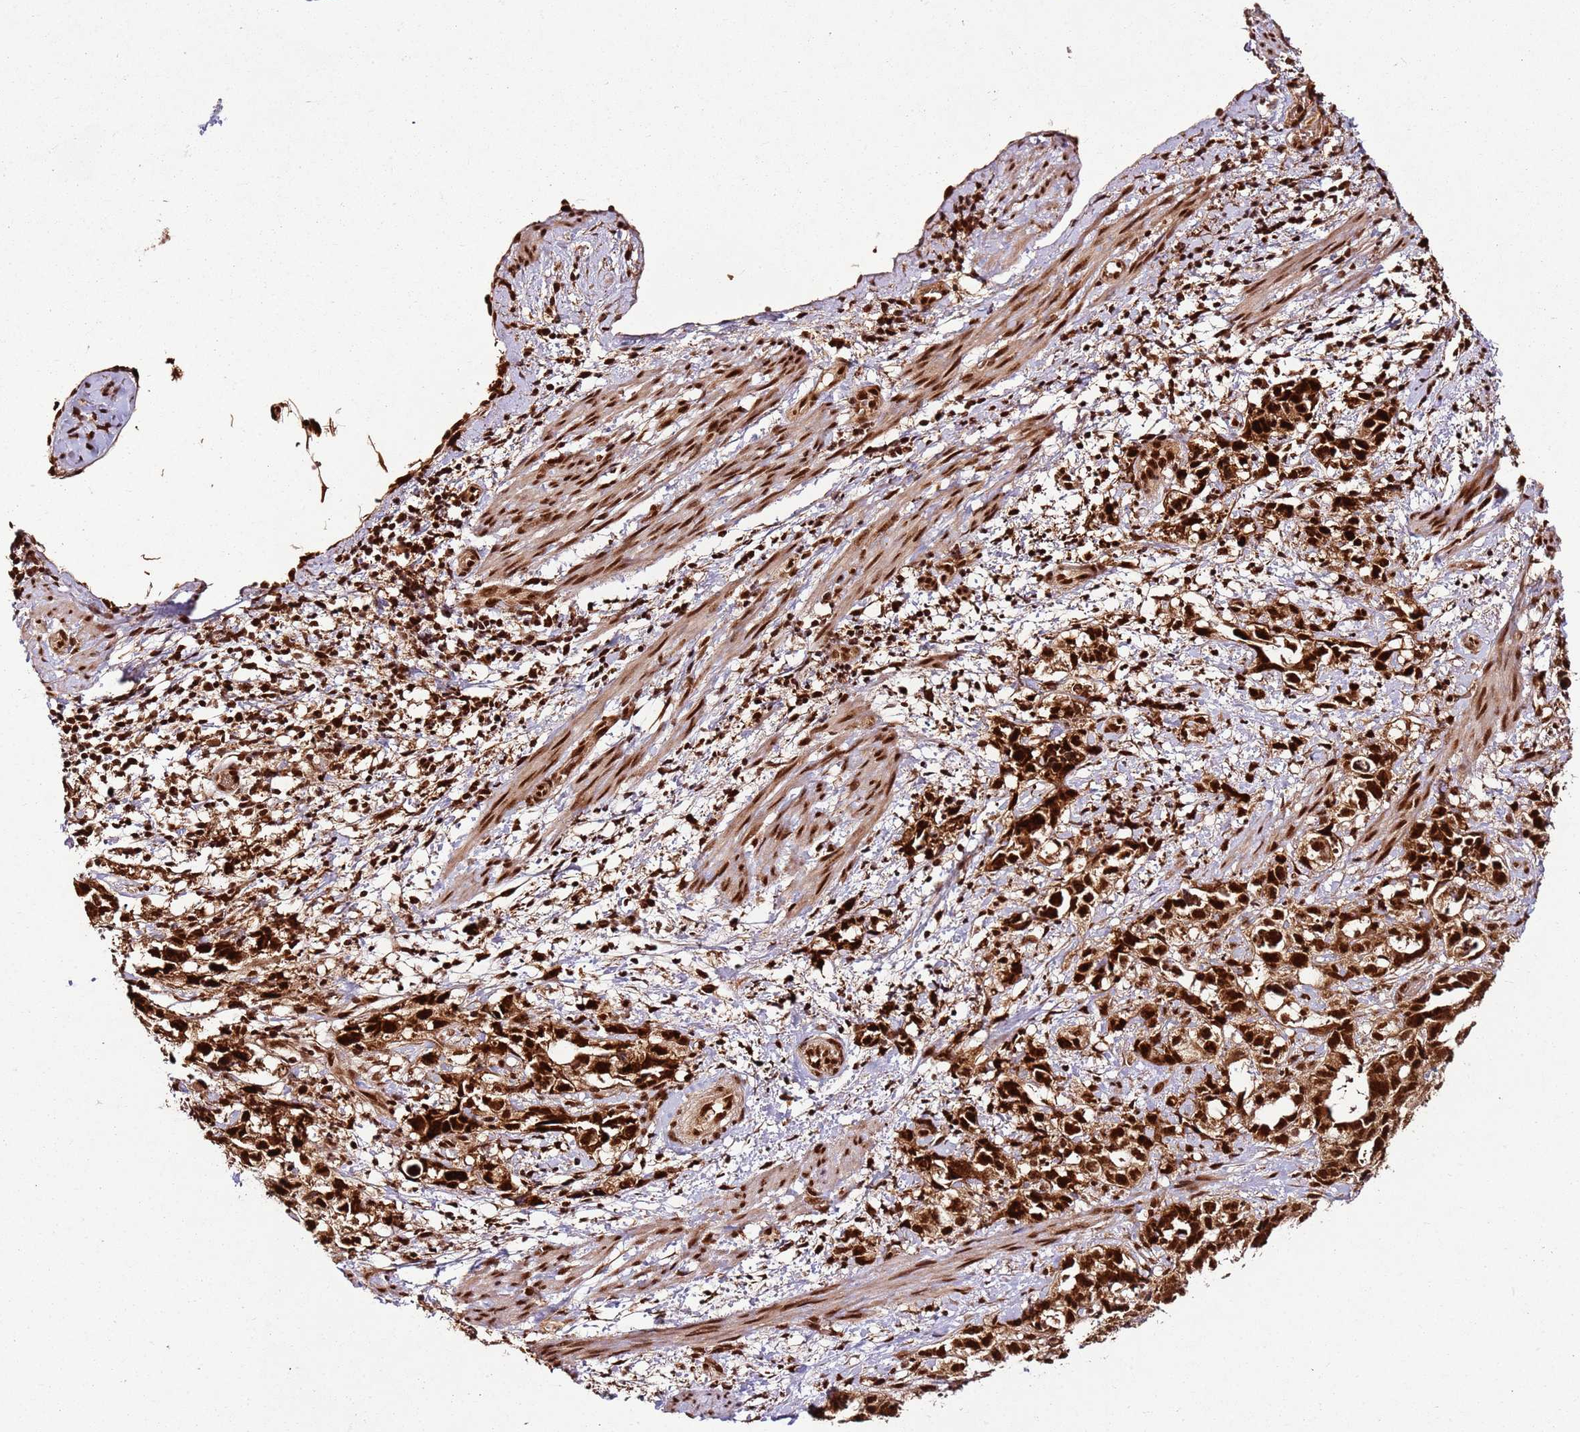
{"staining": {"intensity": "strong", "quantity": ">75%", "location": "nuclear"}, "tissue": "endometrial cancer", "cell_type": "Tumor cells", "image_type": "cancer", "snomed": [{"axis": "morphology", "description": "Adenocarcinoma, NOS"}, {"axis": "topography", "description": "Endometrium"}], "caption": "This is an image of immunohistochemistry staining of endometrial cancer, which shows strong staining in the nuclear of tumor cells.", "gene": "XRN2", "patient": {"sex": "female", "age": 65}}